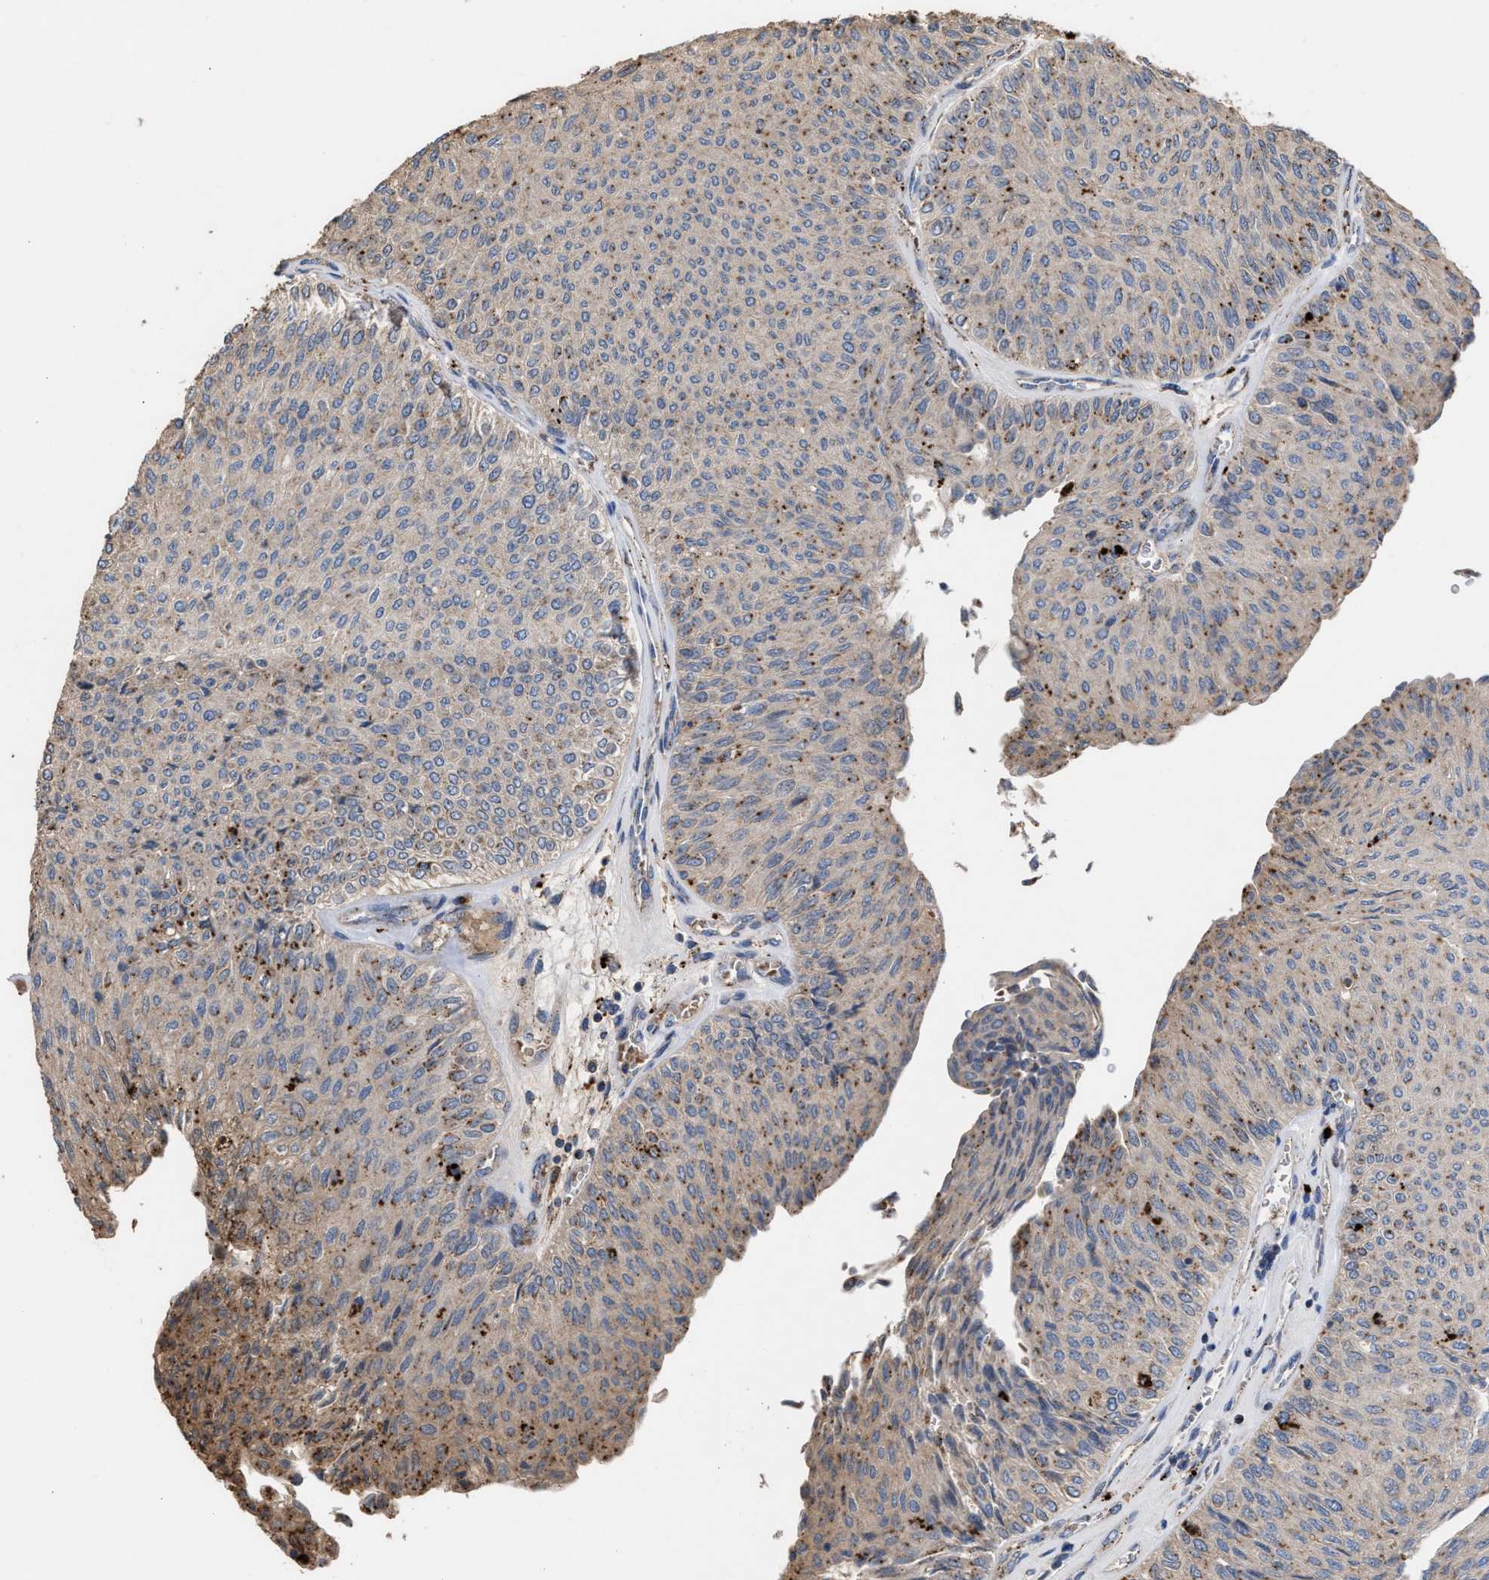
{"staining": {"intensity": "weak", "quantity": "25%-75%", "location": "cytoplasmic/membranous"}, "tissue": "urothelial cancer", "cell_type": "Tumor cells", "image_type": "cancer", "snomed": [{"axis": "morphology", "description": "Urothelial carcinoma, Low grade"}, {"axis": "topography", "description": "Urinary bladder"}], "caption": "Weak cytoplasmic/membranous staining is appreciated in about 25%-75% of tumor cells in urothelial cancer. The protein of interest is shown in brown color, while the nuclei are stained blue.", "gene": "ELMO3", "patient": {"sex": "male", "age": 78}}